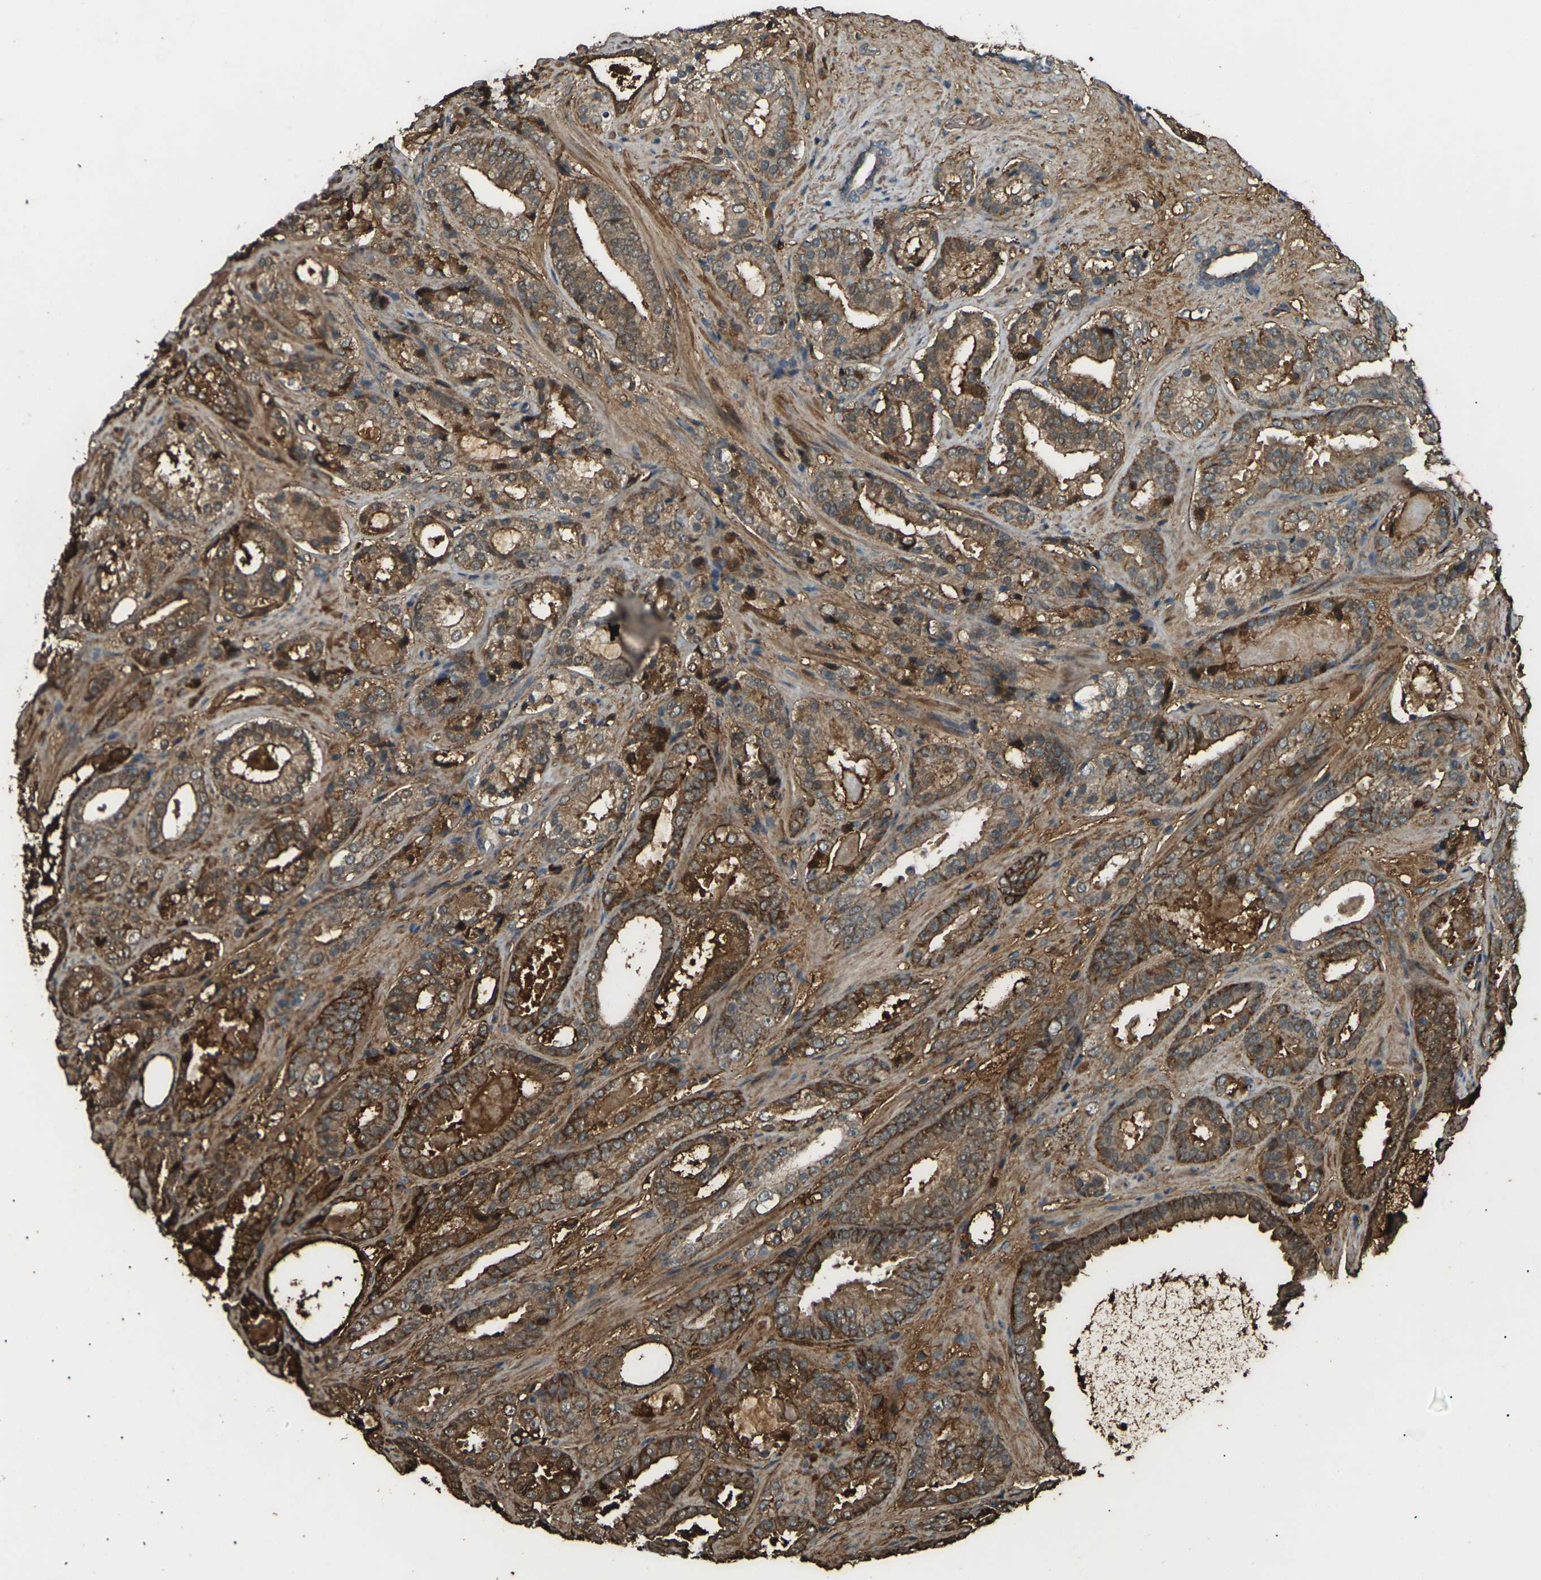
{"staining": {"intensity": "moderate", "quantity": ">75%", "location": "cytoplasmic/membranous"}, "tissue": "prostate cancer", "cell_type": "Tumor cells", "image_type": "cancer", "snomed": [{"axis": "morphology", "description": "Adenocarcinoma, Low grade"}, {"axis": "topography", "description": "Prostate"}], "caption": "Immunohistochemistry (DAB (3,3'-diaminobenzidine)) staining of human prostate cancer displays moderate cytoplasmic/membranous protein positivity in approximately >75% of tumor cells.", "gene": "CYP1B1", "patient": {"sex": "male", "age": 69}}